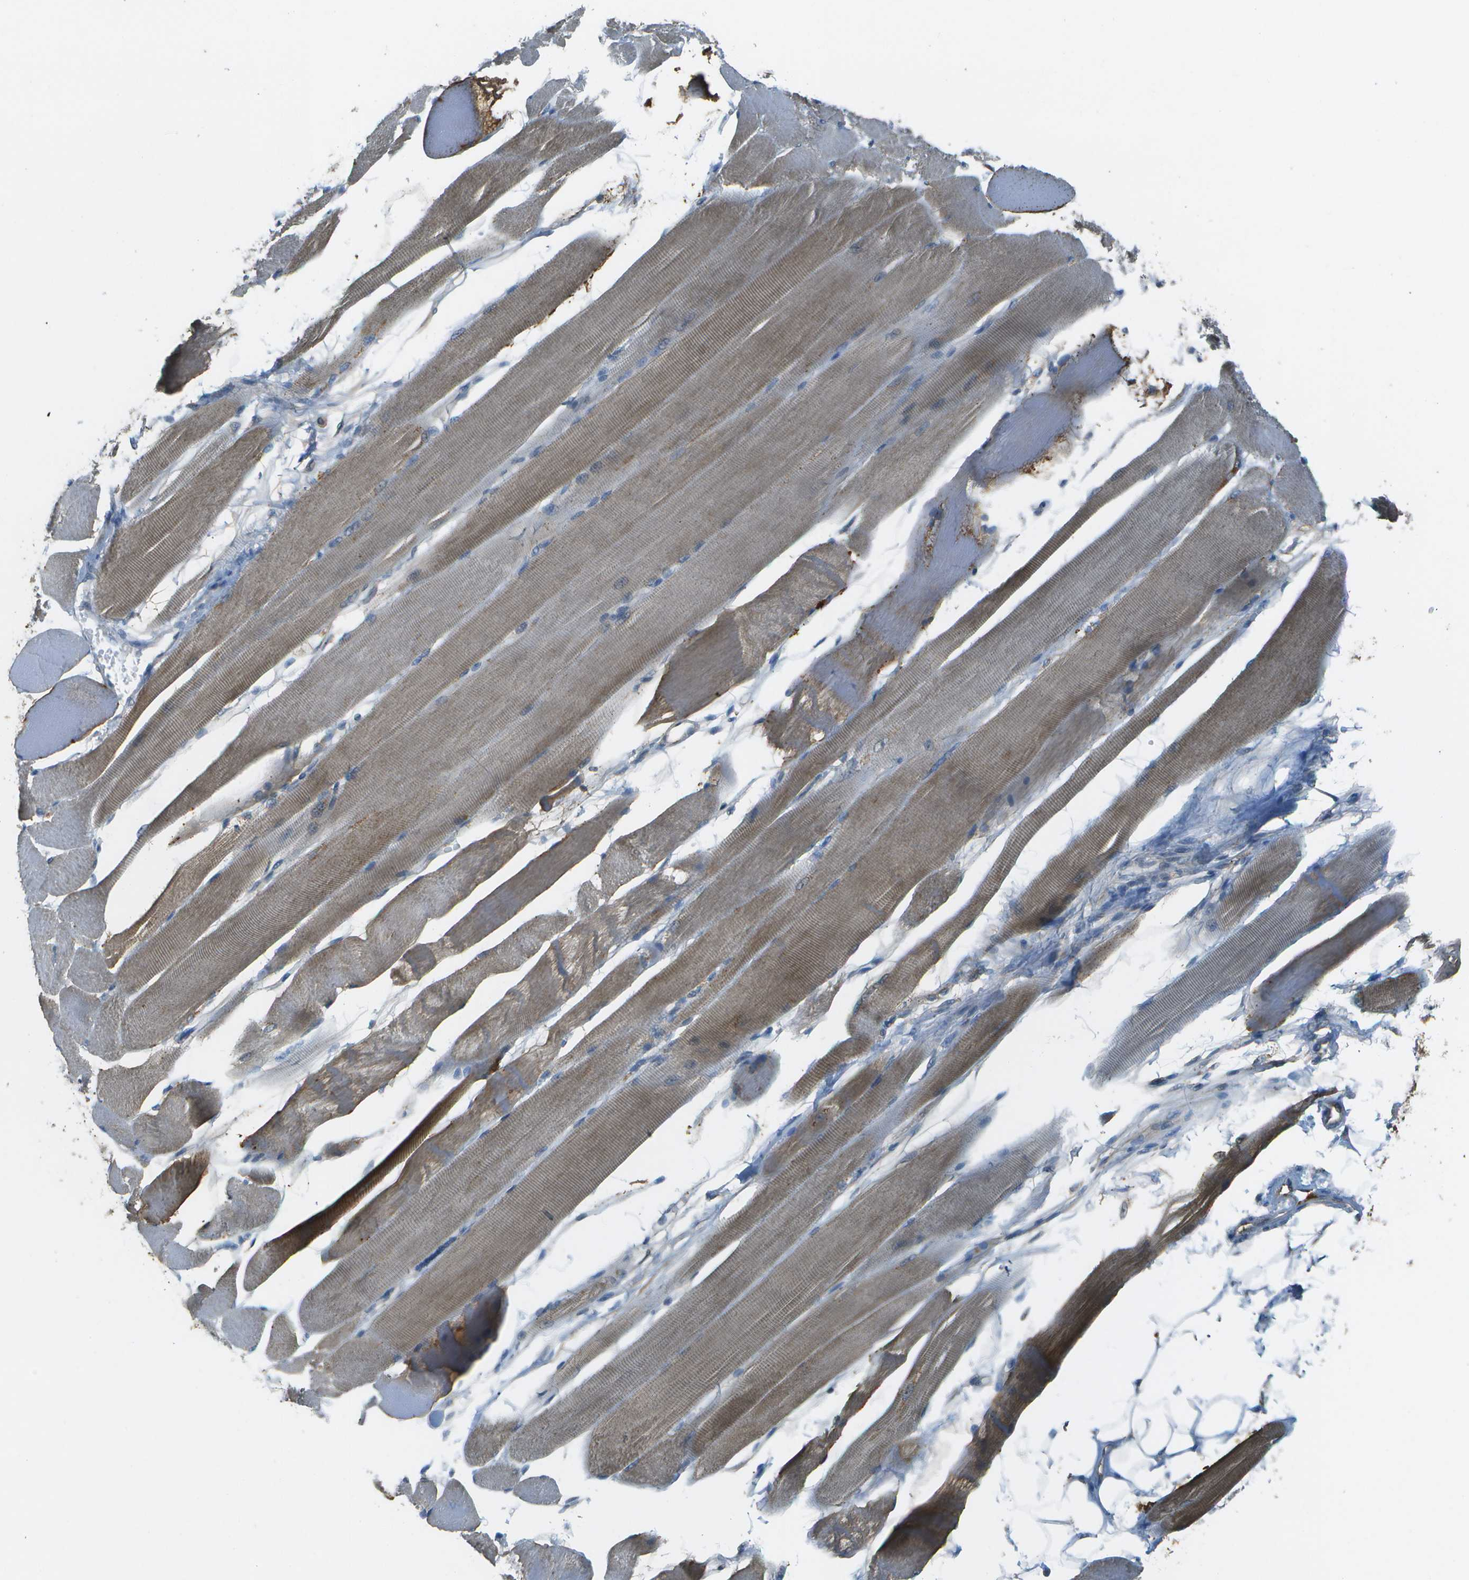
{"staining": {"intensity": "moderate", "quantity": ">75%", "location": "cytoplasmic/membranous"}, "tissue": "skeletal muscle", "cell_type": "Myocytes", "image_type": "normal", "snomed": [{"axis": "morphology", "description": "Normal tissue, NOS"}, {"axis": "topography", "description": "Skeletal muscle"}, {"axis": "topography", "description": "Peripheral nerve tissue"}], "caption": "This histopathology image displays immunohistochemistry (IHC) staining of normal human skeletal muscle, with medium moderate cytoplasmic/membranous positivity in approximately >75% of myocytes.", "gene": "LRRC66", "patient": {"sex": "female", "age": 84}}